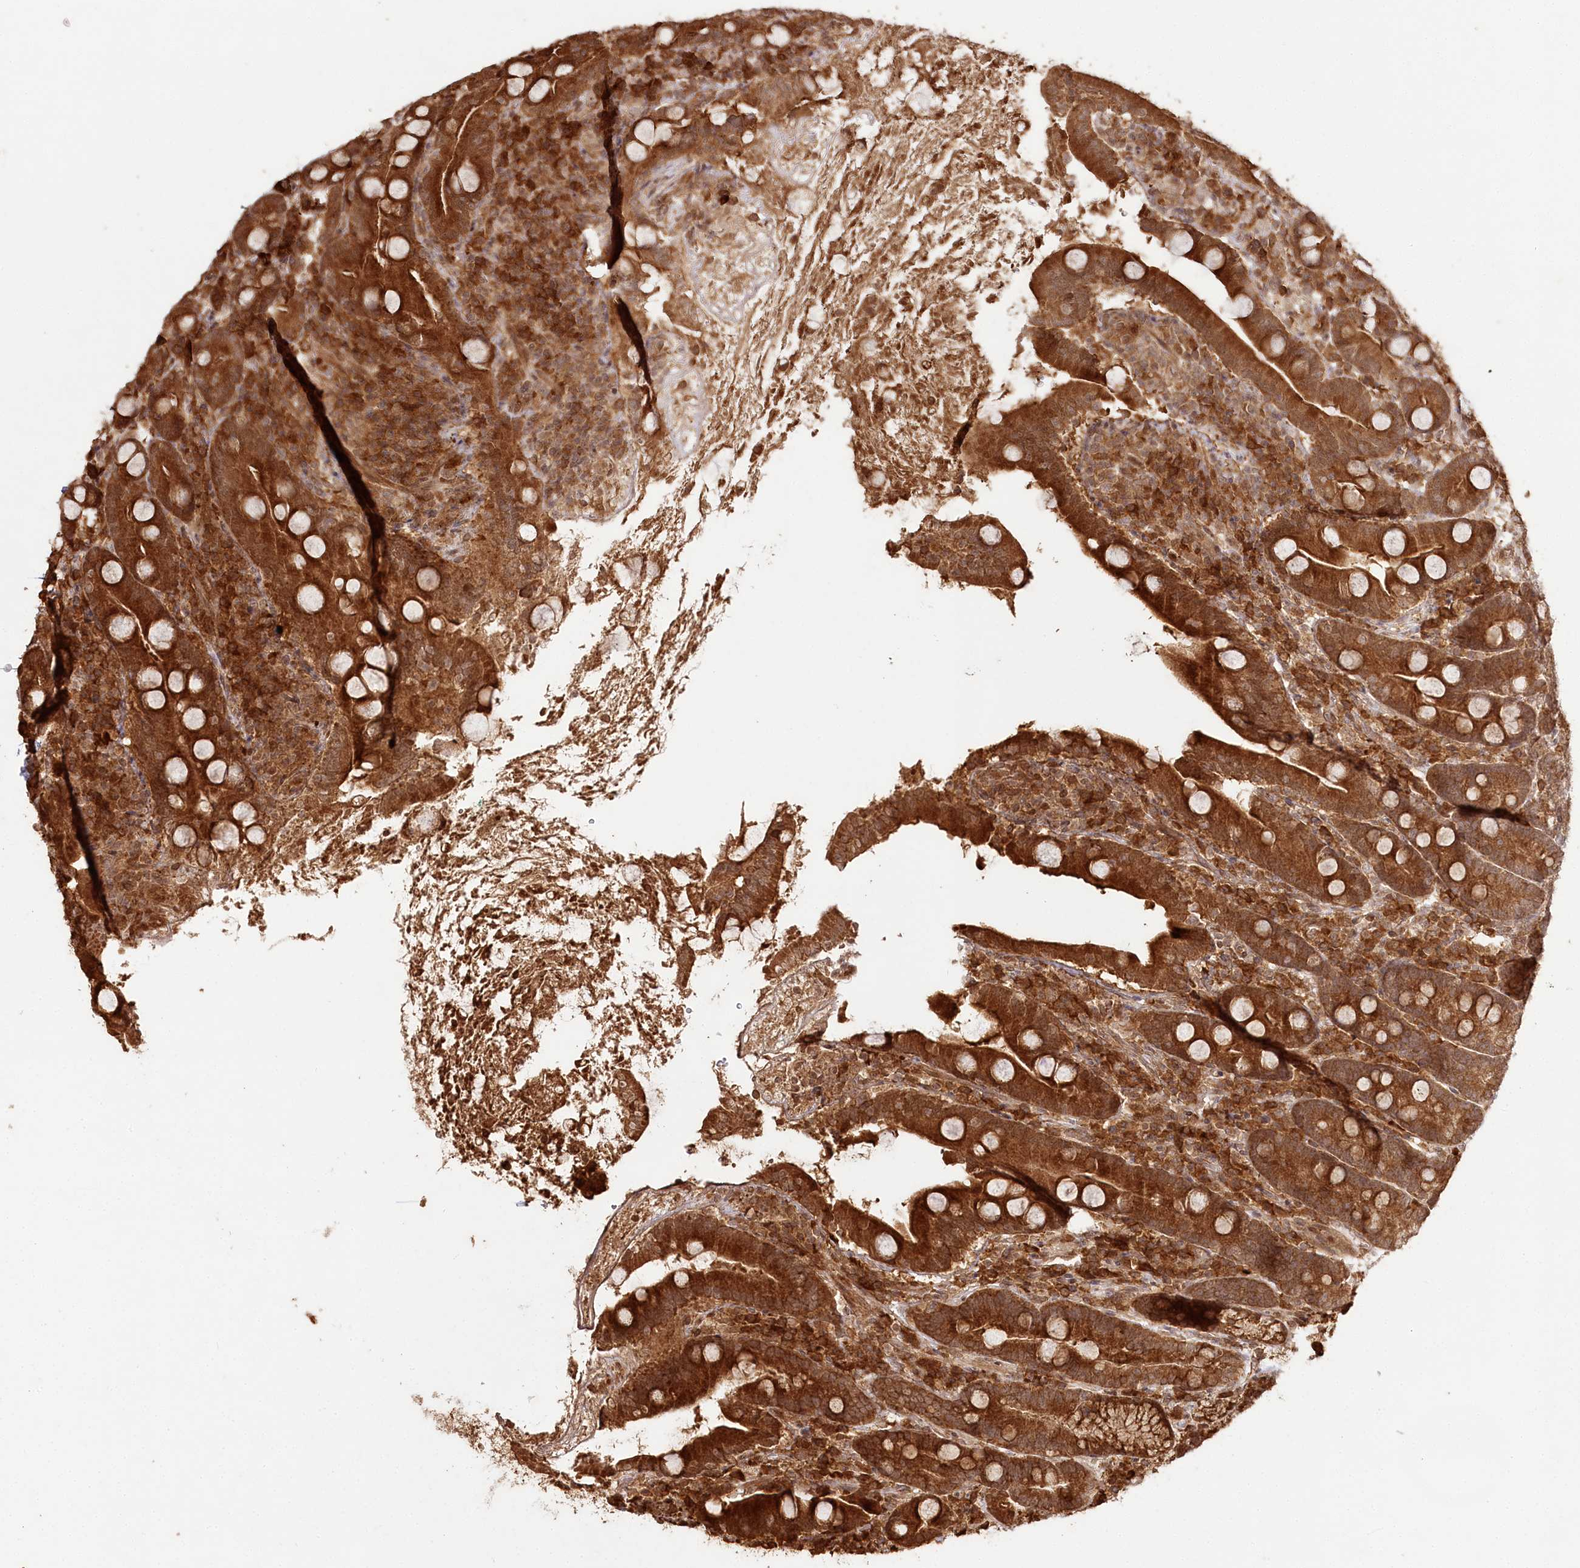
{"staining": {"intensity": "strong", "quantity": ">75%", "location": "cytoplasmic/membranous"}, "tissue": "duodenum", "cell_type": "Glandular cells", "image_type": "normal", "snomed": [{"axis": "morphology", "description": "Normal tissue, NOS"}, {"axis": "topography", "description": "Duodenum"}], "caption": "A brown stain shows strong cytoplasmic/membranous staining of a protein in glandular cells of unremarkable human duodenum.", "gene": "ULK2", "patient": {"sex": "male", "age": 35}}